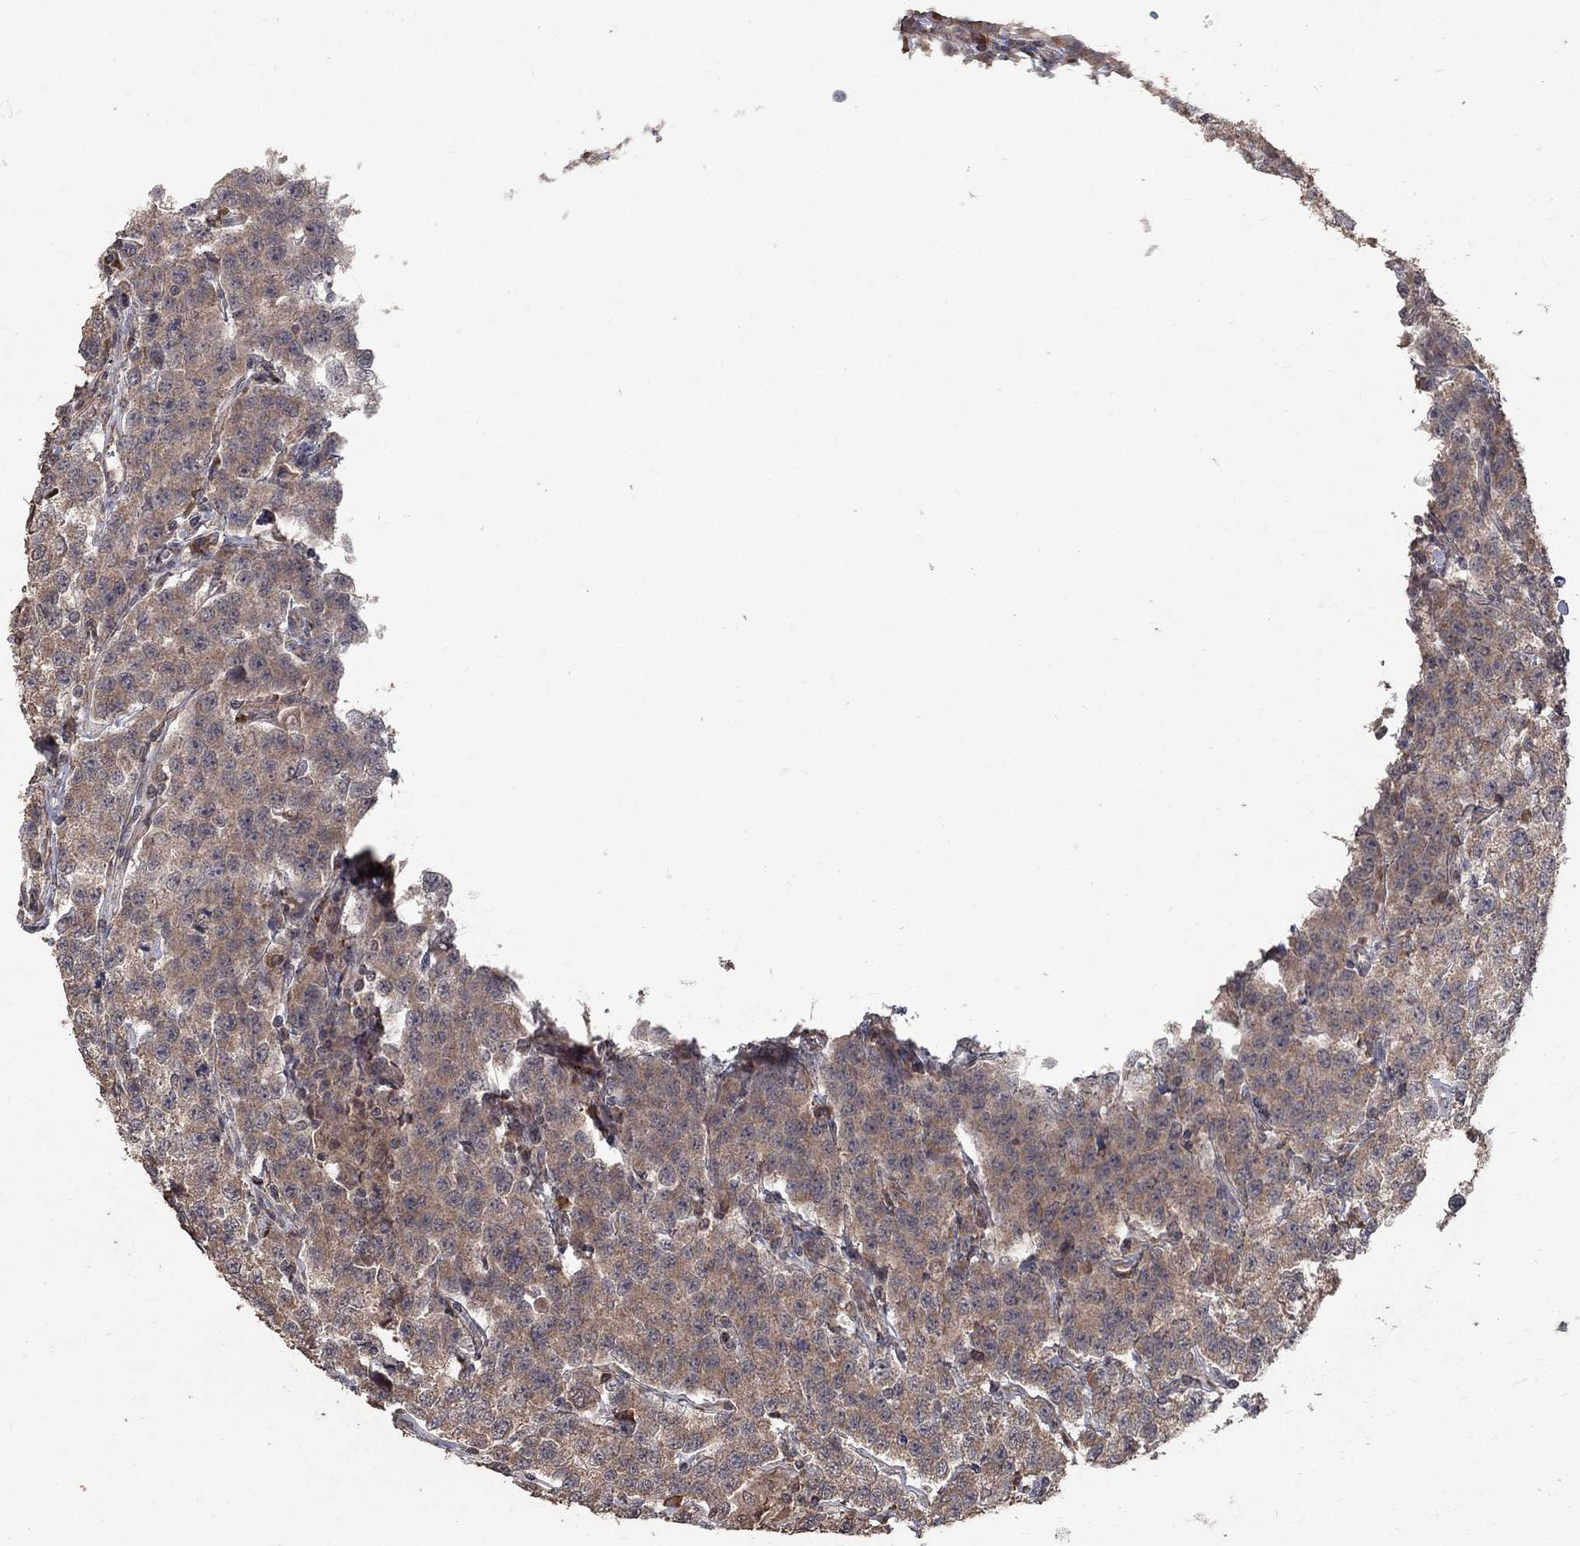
{"staining": {"intensity": "weak", "quantity": ">75%", "location": "cytoplasmic/membranous"}, "tissue": "testis cancer", "cell_type": "Tumor cells", "image_type": "cancer", "snomed": [{"axis": "morphology", "description": "Seminoma, NOS"}, {"axis": "topography", "description": "Testis"}], "caption": "A brown stain shows weak cytoplasmic/membranous expression of a protein in human testis seminoma tumor cells. The staining was performed using DAB to visualize the protein expression in brown, while the nuclei were stained in blue with hematoxylin (Magnification: 20x).", "gene": "C17orf75", "patient": {"sex": "male", "age": 59}}